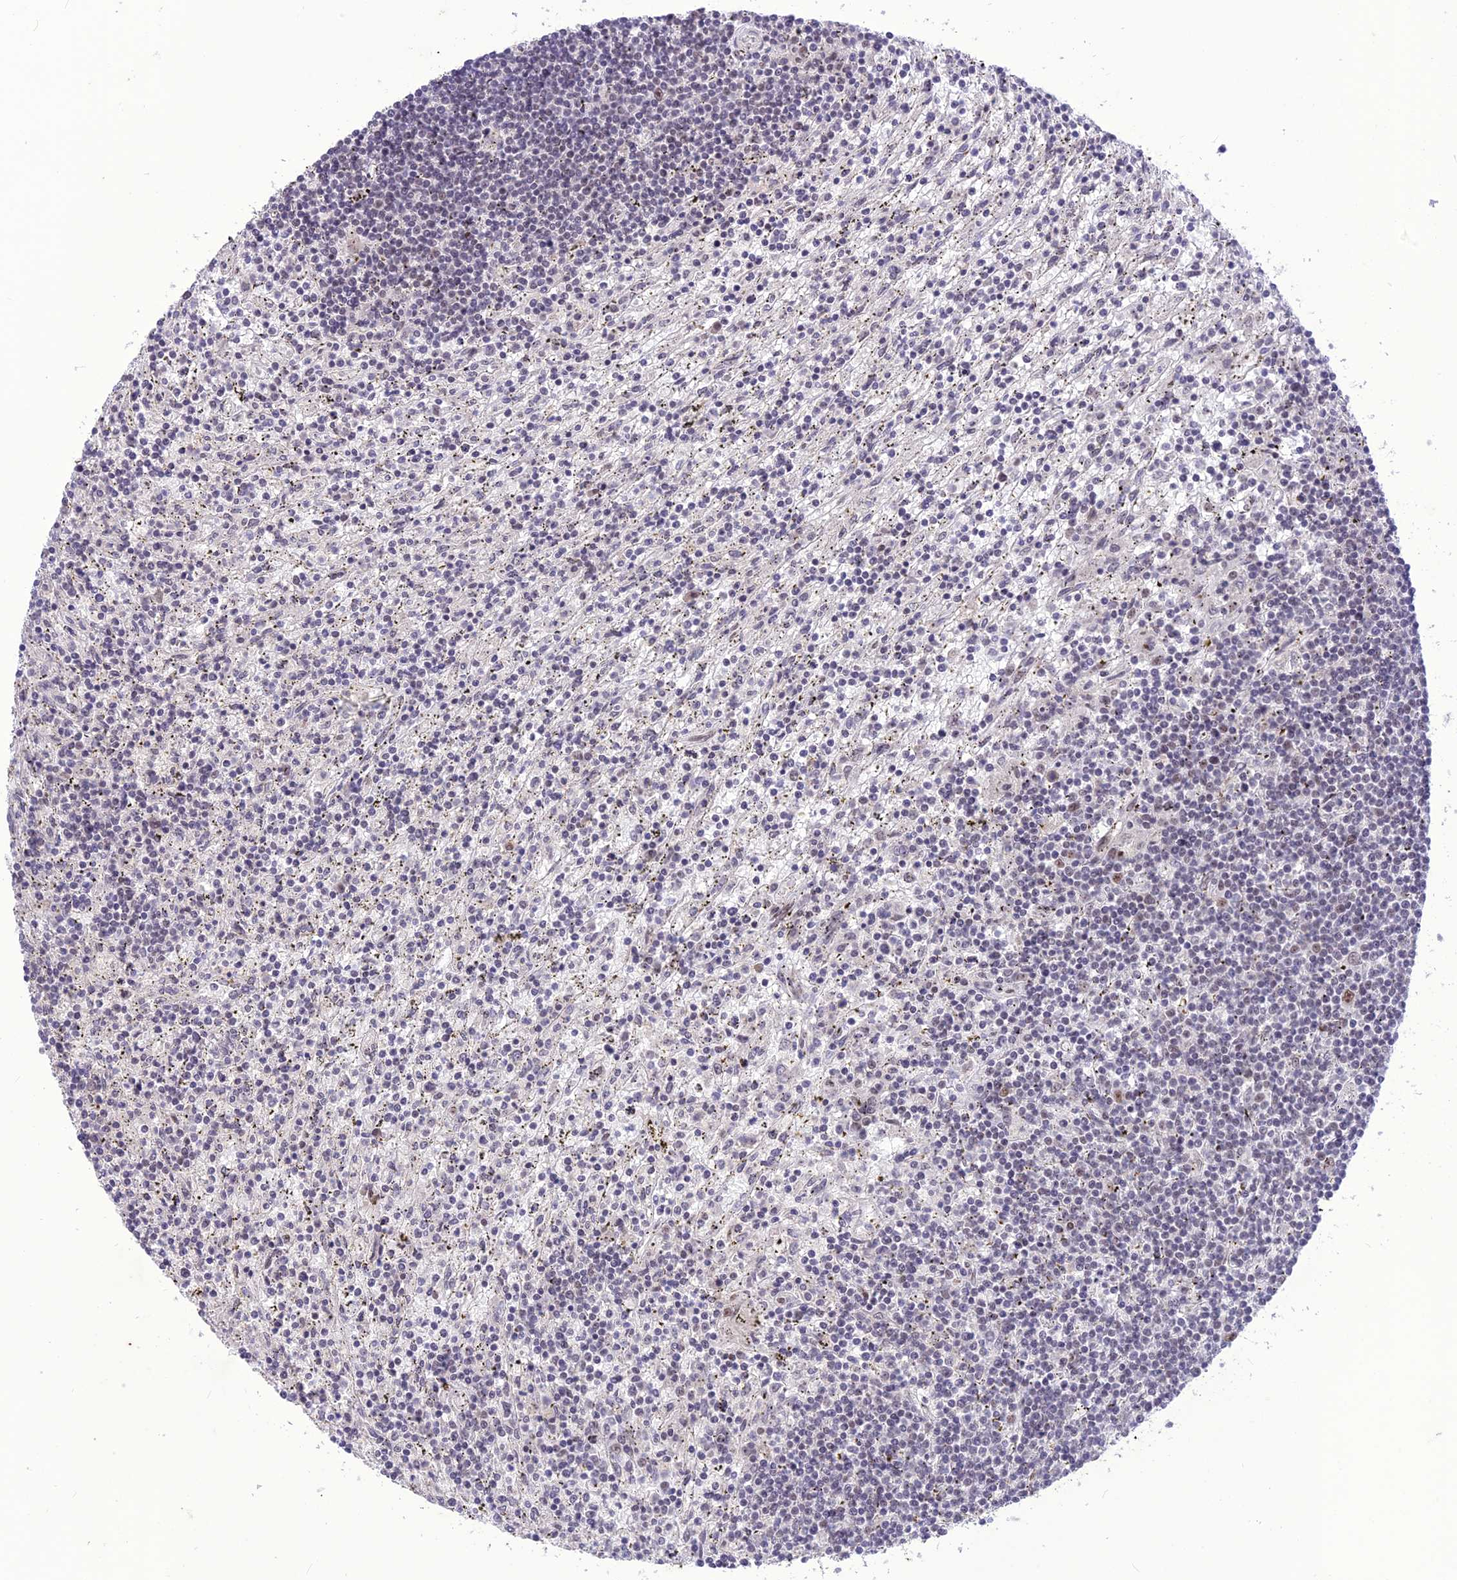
{"staining": {"intensity": "negative", "quantity": "none", "location": "none"}, "tissue": "lymphoma", "cell_type": "Tumor cells", "image_type": "cancer", "snomed": [{"axis": "morphology", "description": "Malignant lymphoma, non-Hodgkin's type, Low grade"}, {"axis": "topography", "description": "Spleen"}], "caption": "Protein analysis of malignant lymphoma, non-Hodgkin's type (low-grade) exhibits no significant staining in tumor cells.", "gene": "DIS3", "patient": {"sex": "male", "age": 76}}